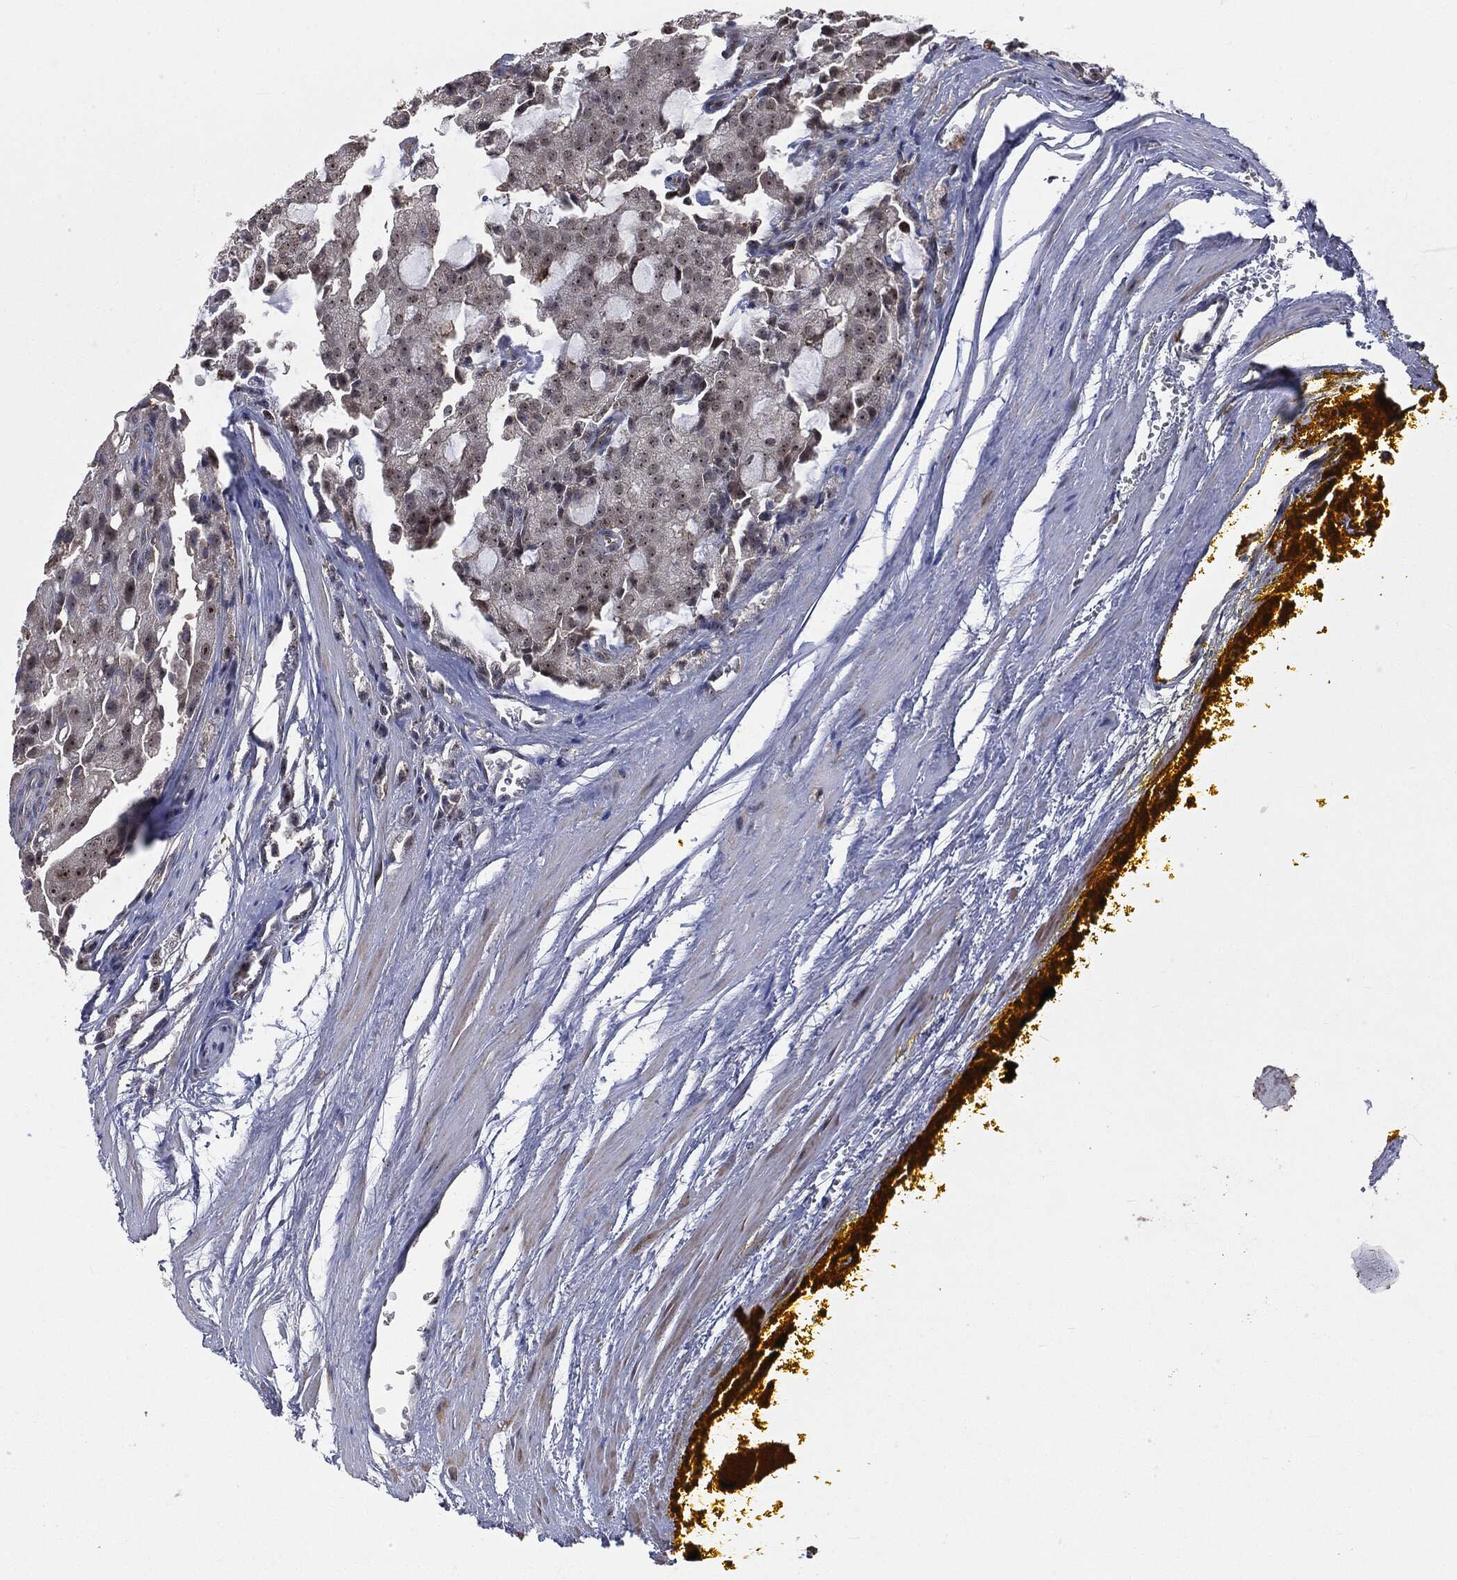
{"staining": {"intensity": "moderate", "quantity": "<25%", "location": "nuclear"}, "tissue": "prostate cancer", "cell_type": "Tumor cells", "image_type": "cancer", "snomed": [{"axis": "morphology", "description": "Adenocarcinoma, NOS"}, {"axis": "topography", "description": "Prostate and seminal vesicle, NOS"}, {"axis": "topography", "description": "Prostate"}], "caption": "About <25% of tumor cells in human prostate cancer demonstrate moderate nuclear protein positivity as visualized by brown immunohistochemical staining.", "gene": "TRMT1L", "patient": {"sex": "male", "age": 67}}